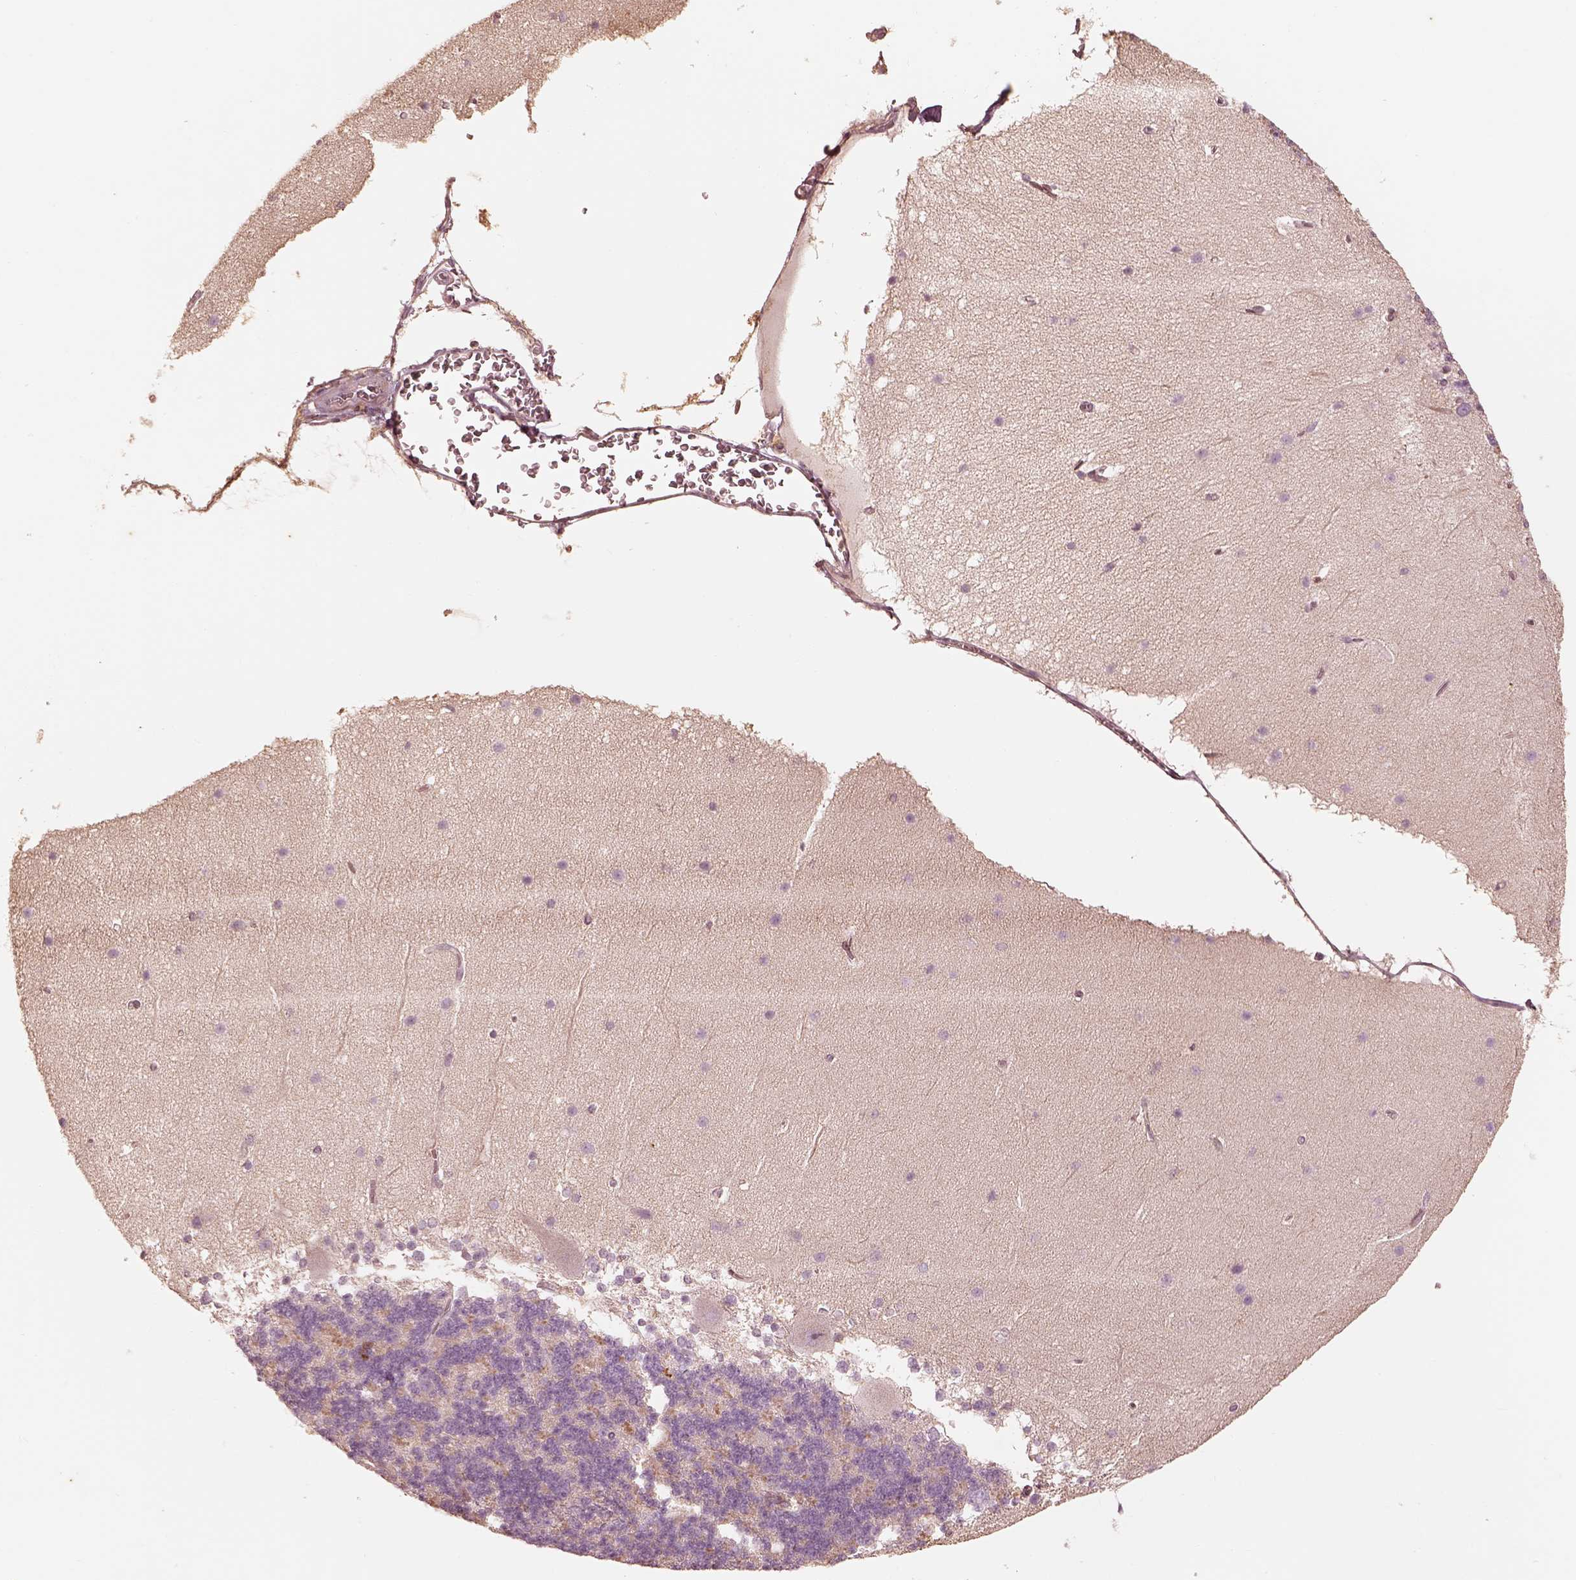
{"staining": {"intensity": "moderate", "quantity": "<25%", "location": "cytoplasmic/membranous"}, "tissue": "cerebellum", "cell_type": "Cells in granular layer", "image_type": "normal", "snomed": [{"axis": "morphology", "description": "Normal tissue, NOS"}, {"axis": "topography", "description": "Cerebellum"}], "caption": "A low amount of moderate cytoplasmic/membranous staining is appreciated in about <25% of cells in granular layer in benign cerebellum.", "gene": "WLS", "patient": {"sex": "female", "age": 19}}